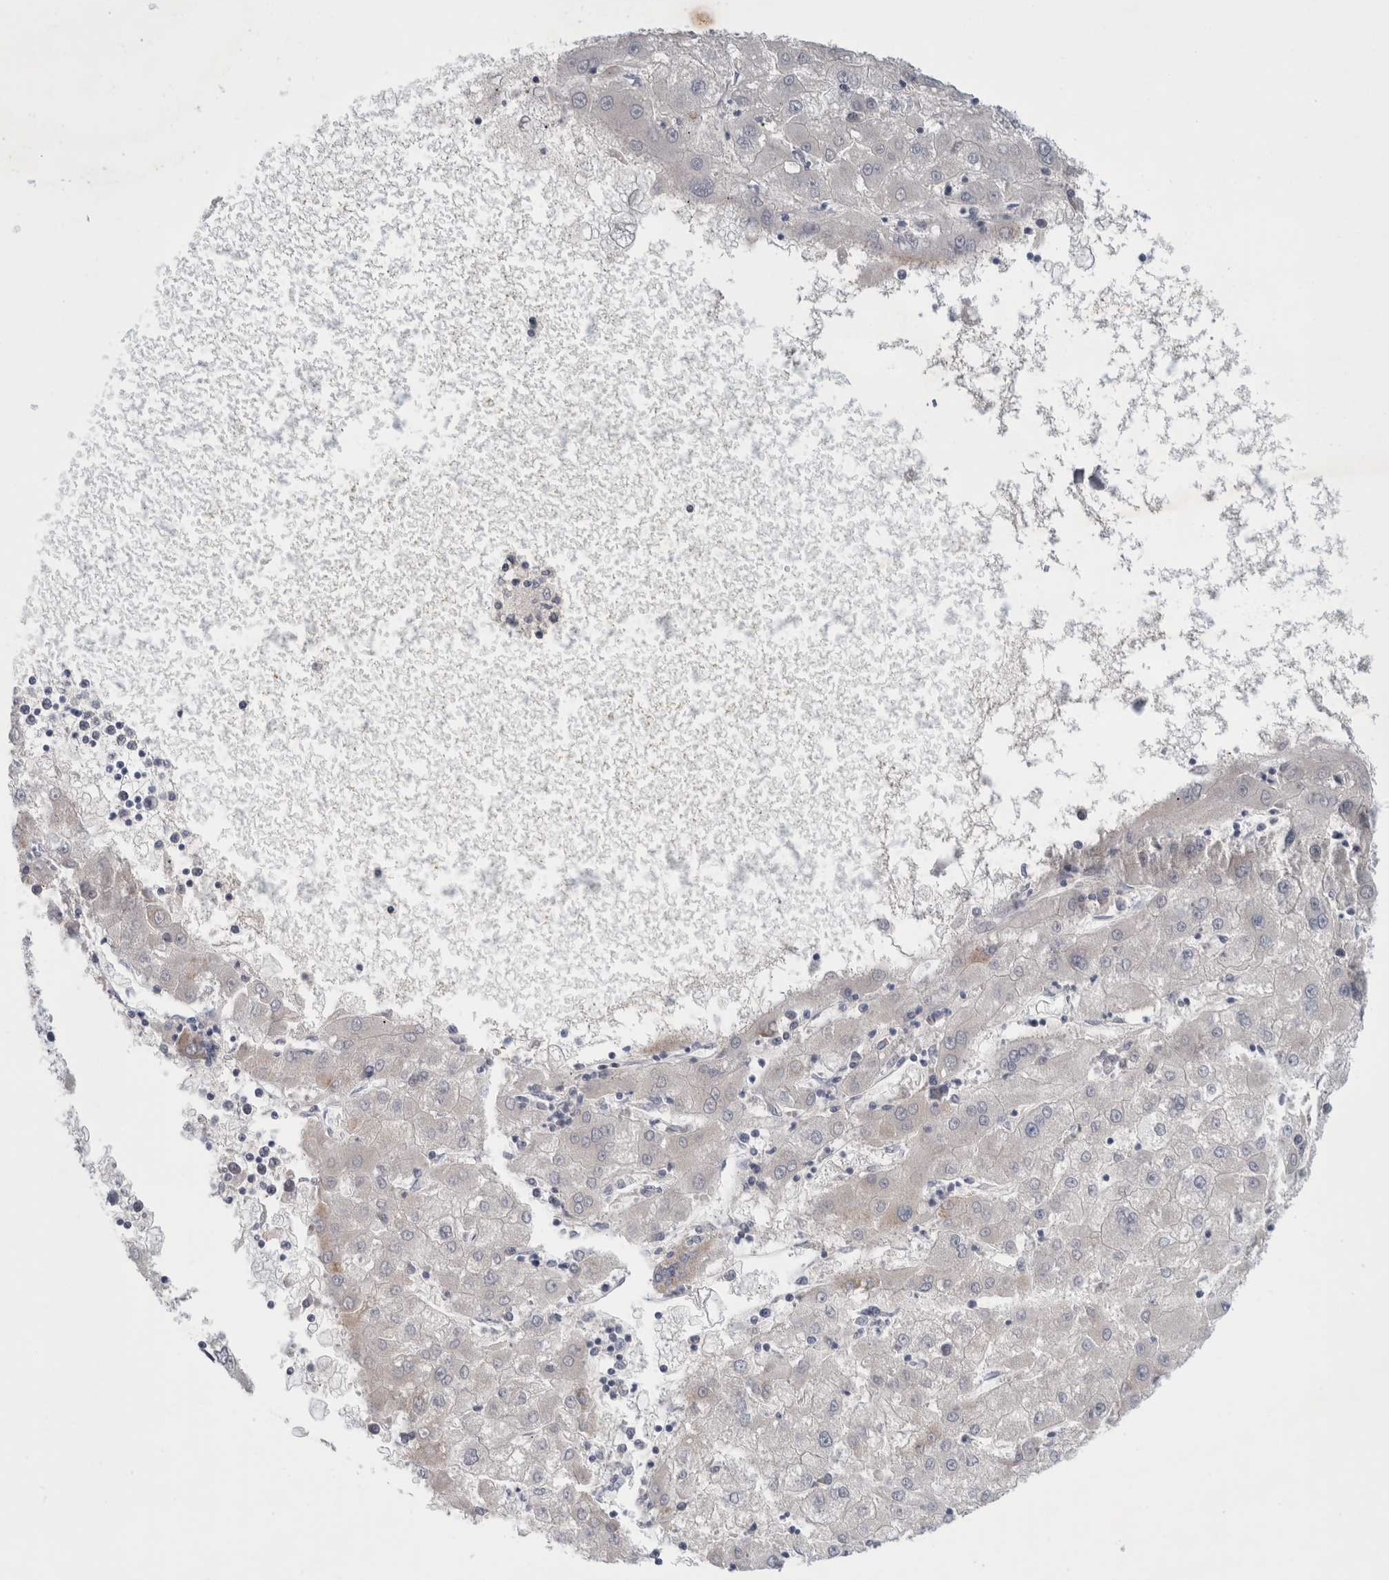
{"staining": {"intensity": "negative", "quantity": "none", "location": "none"}, "tissue": "liver cancer", "cell_type": "Tumor cells", "image_type": "cancer", "snomed": [{"axis": "morphology", "description": "Carcinoma, Hepatocellular, NOS"}, {"axis": "topography", "description": "Liver"}], "caption": "Hepatocellular carcinoma (liver) was stained to show a protein in brown. There is no significant positivity in tumor cells.", "gene": "NIPA1", "patient": {"sex": "male", "age": 72}}